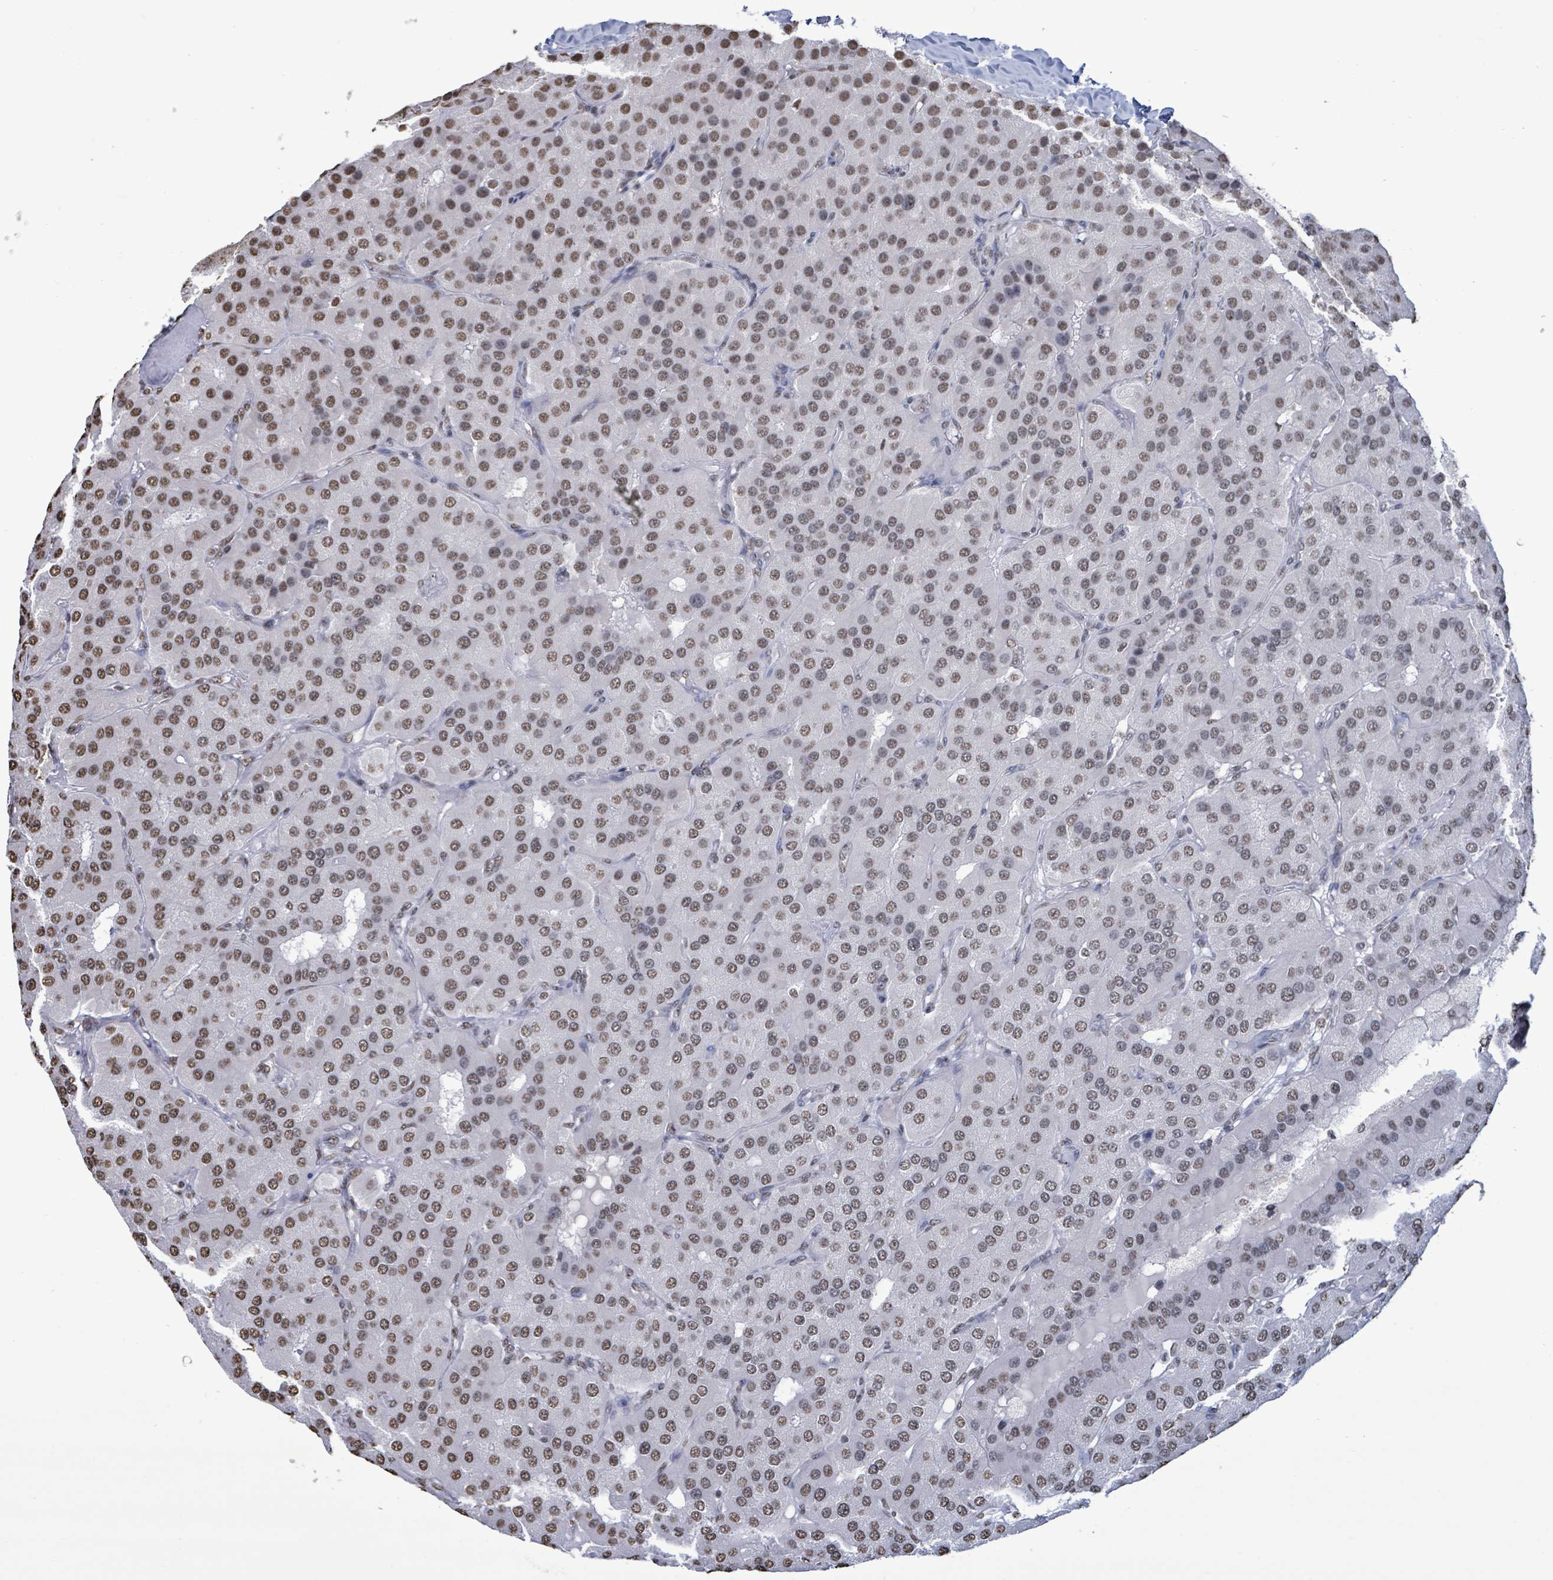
{"staining": {"intensity": "moderate", "quantity": ">75%", "location": "nuclear"}, "tissue": "parathyroid gland", "cell_type": "Glandular cells", "image_type": "normal", "snomed": [{"axis": "morphology", "description": "Normal tissue, NOS"}, {"axis": "morphology", "description": "Adenoma, NOS"}, {"axis": "topography", "description": "Parathyroid gland"}], "caption": "IHC photomicrograph of unremarkable parathyroid gland: parathyroid gland stained using immunohistochemistry (IHC) exhibits medium levels of moderate protein expression localized specifically in the nuclear of glandular cells, appearing as a nuclear brown color.", "gene": "SAMD14", "patient": {"sex": "female", "age": 86}}